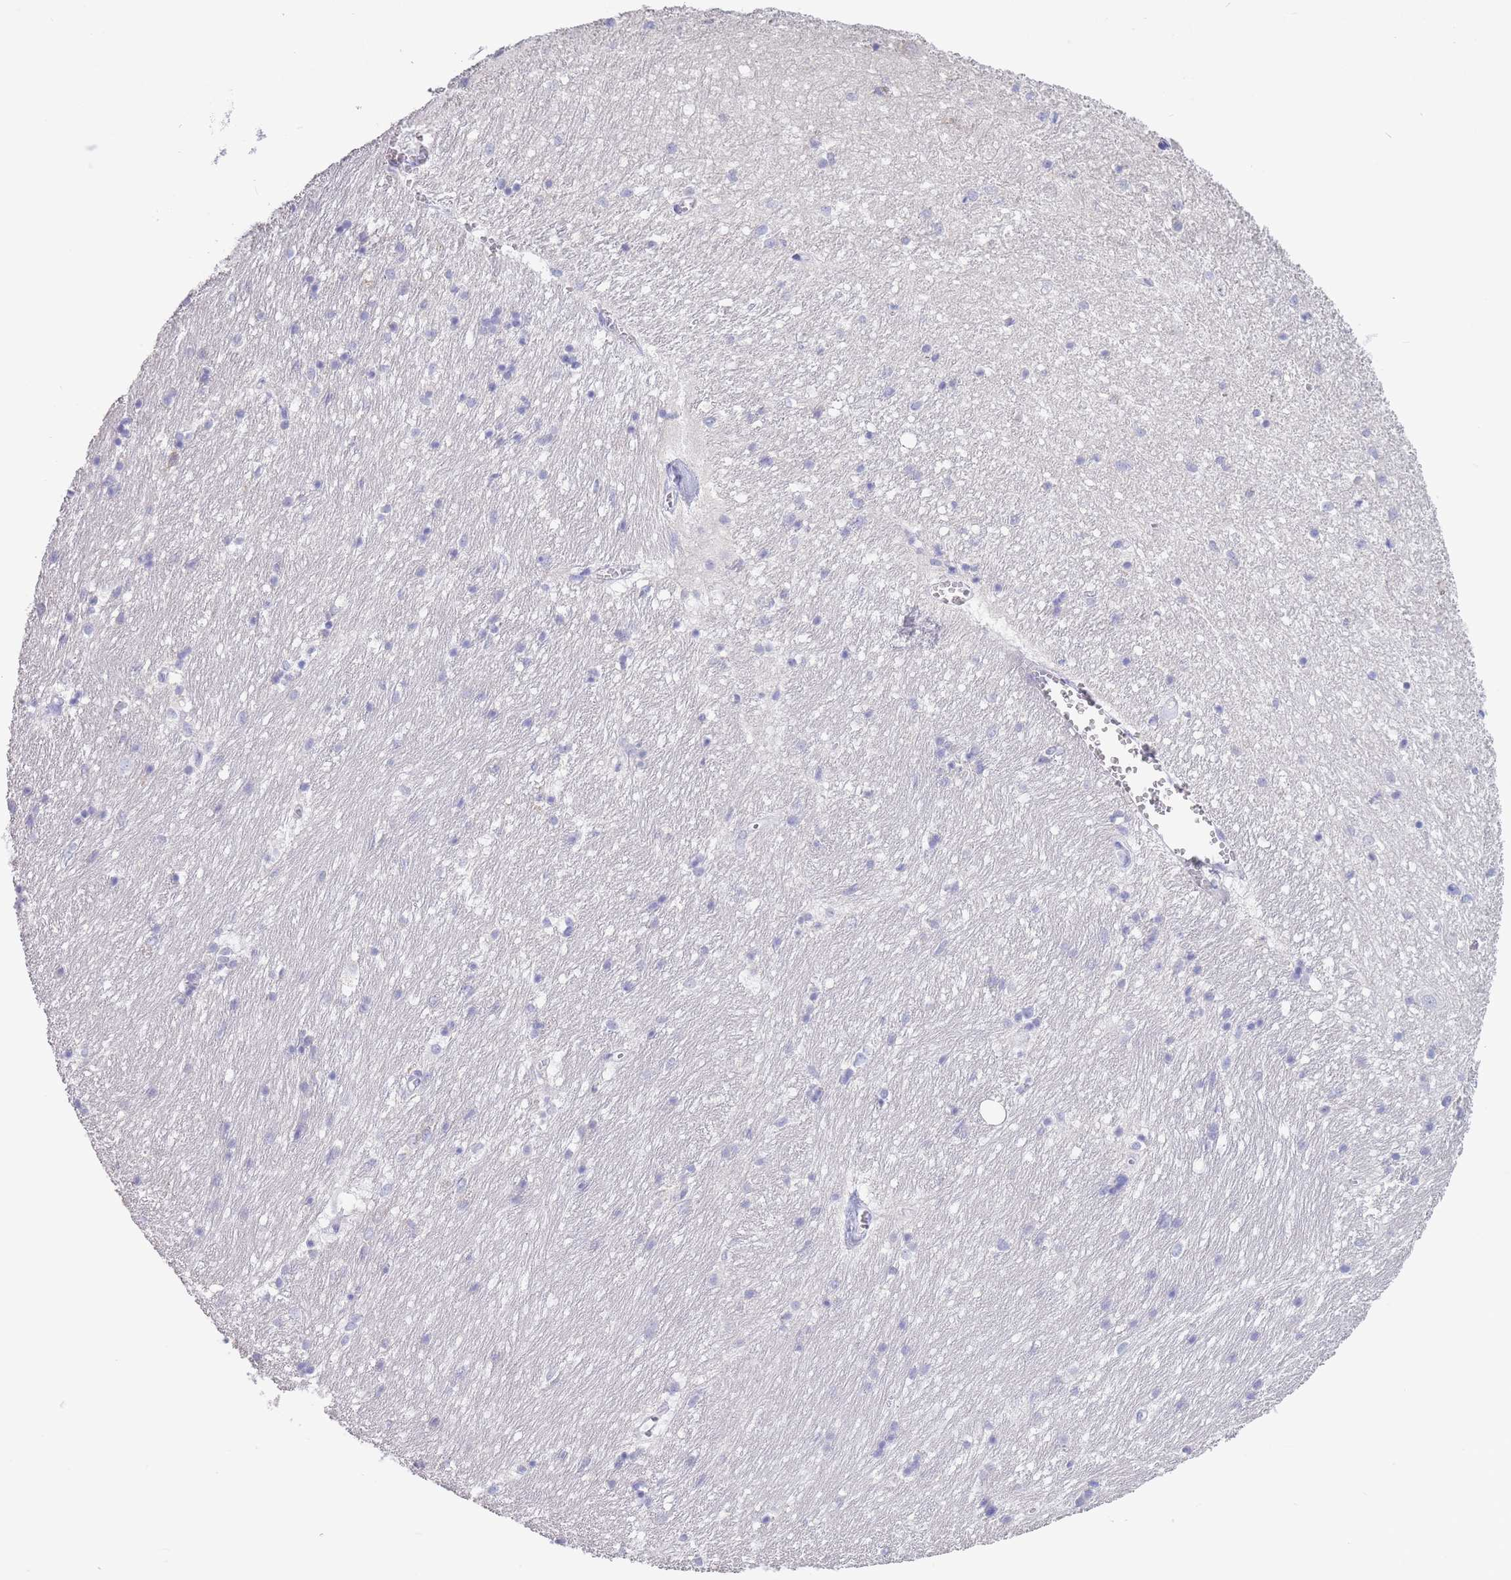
{"staining": {"intensity": "negative", "quantity": "none", "location": "none"}, "tissue": "hippocampus", "cell_type": "Glial cells", "image_type": "normal", "snomed": [{"axis": "morphology", "description": "Normal tissue, NOS"}, {"axis": "topography", "description": "Hippocampus"}], "caption": "Immunohistochemical staining of benign human hippocampus reveals no significant staining in glial cells.", "gene": "CD37", "patient": {"sex": "female", "age": 64}}